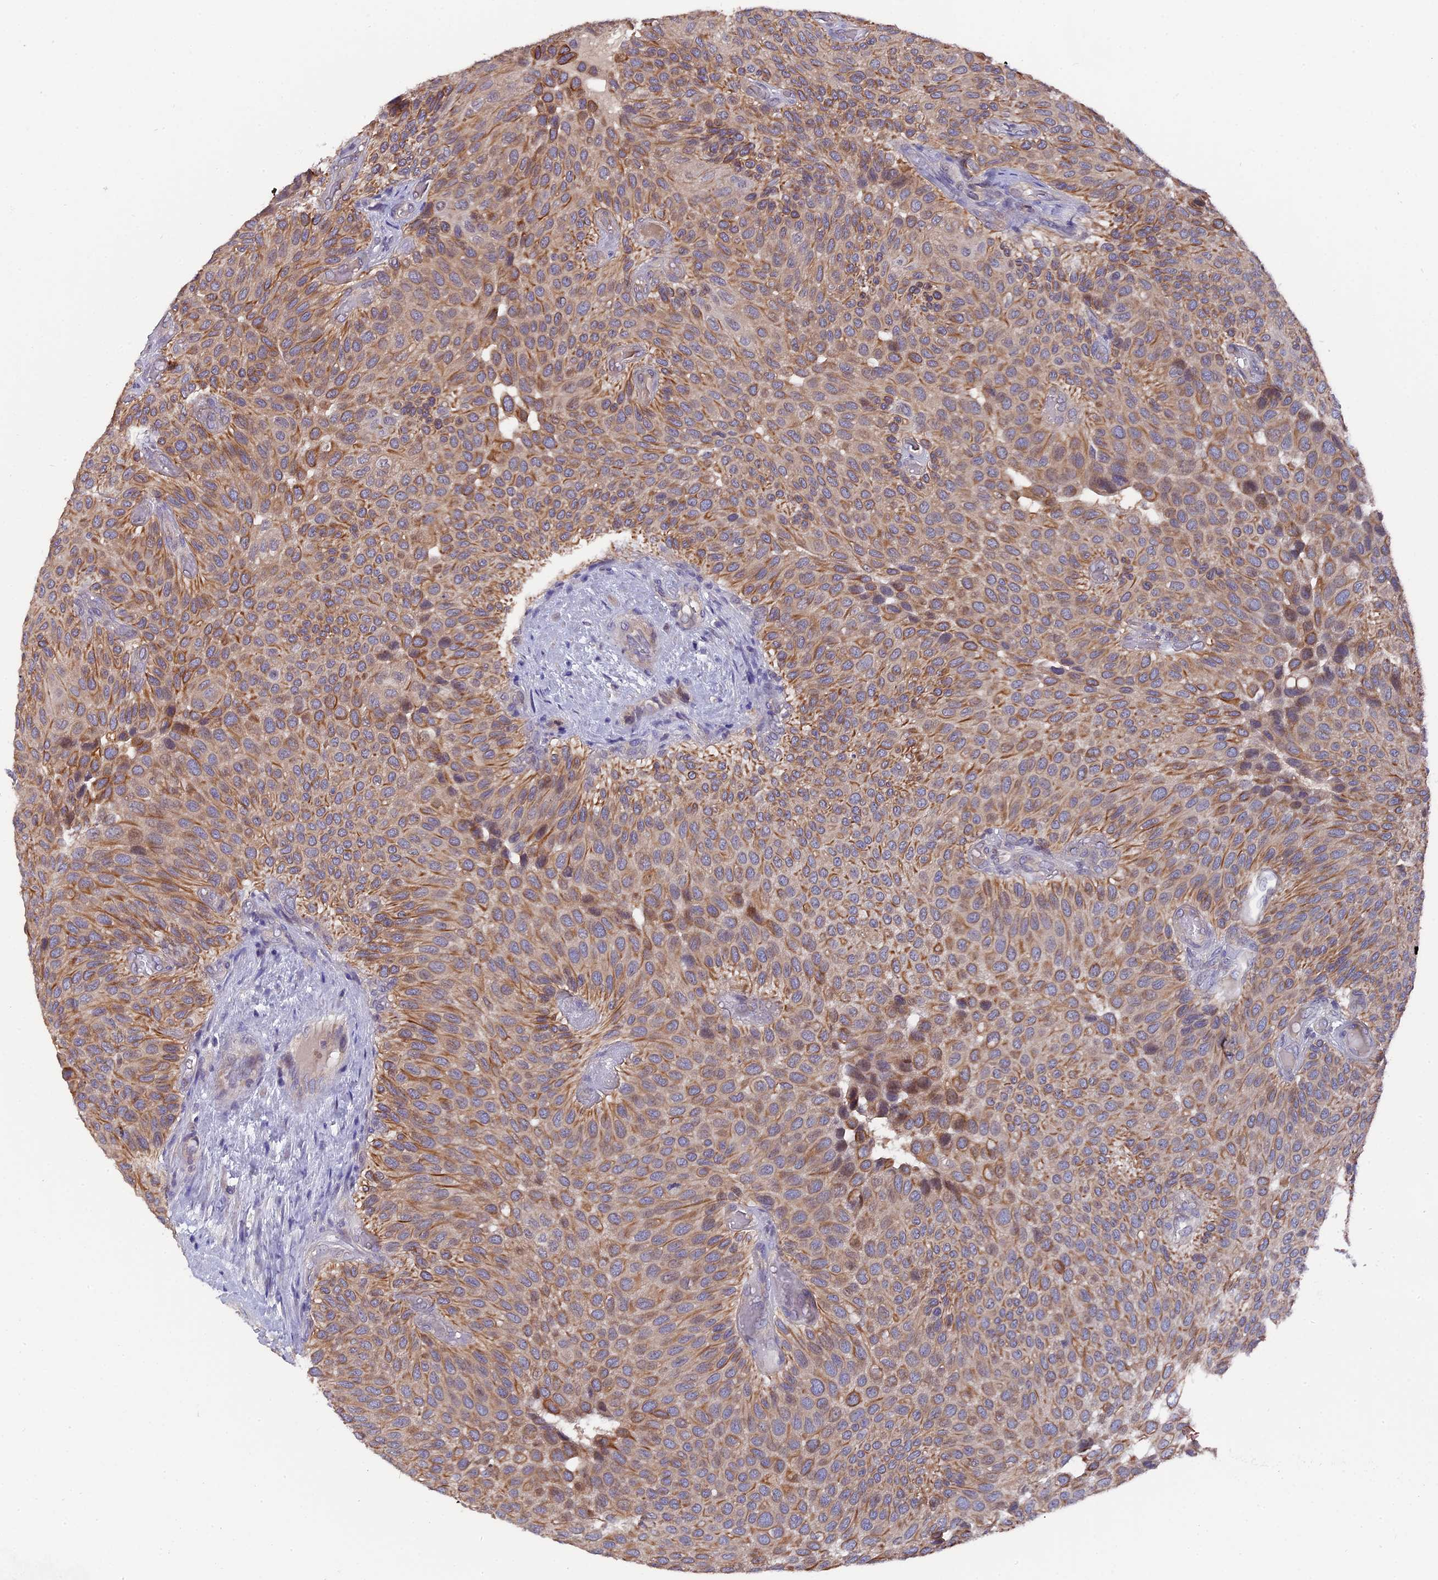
{"staining": {"intensity": "moderate", "quantity": ">75%", "location": "cytoplasmic/membranous"}, "tissue": "urothelial cancer", "cell_type": "Tumor cells", "image_type": "cancer", "snomed": [{"axis": "morphology", "description": "Urothelial carcinoma, Low grade"}, {"axis": "topography", "description": "Urinary bladder"}], "caption": "Immunohistochemical staining of human low-grade urothelial carcinoma exhibits medium levels of moderate cytoplasmic/membranous positivity in approximately >75% of tumor cells. (DAB (3,3'-diaminobenzidine) = brown stain, brightfield microscopy at high magnification).", "gene": "ZCCHC2", "patient": {"sex": "male", "age": 89}}